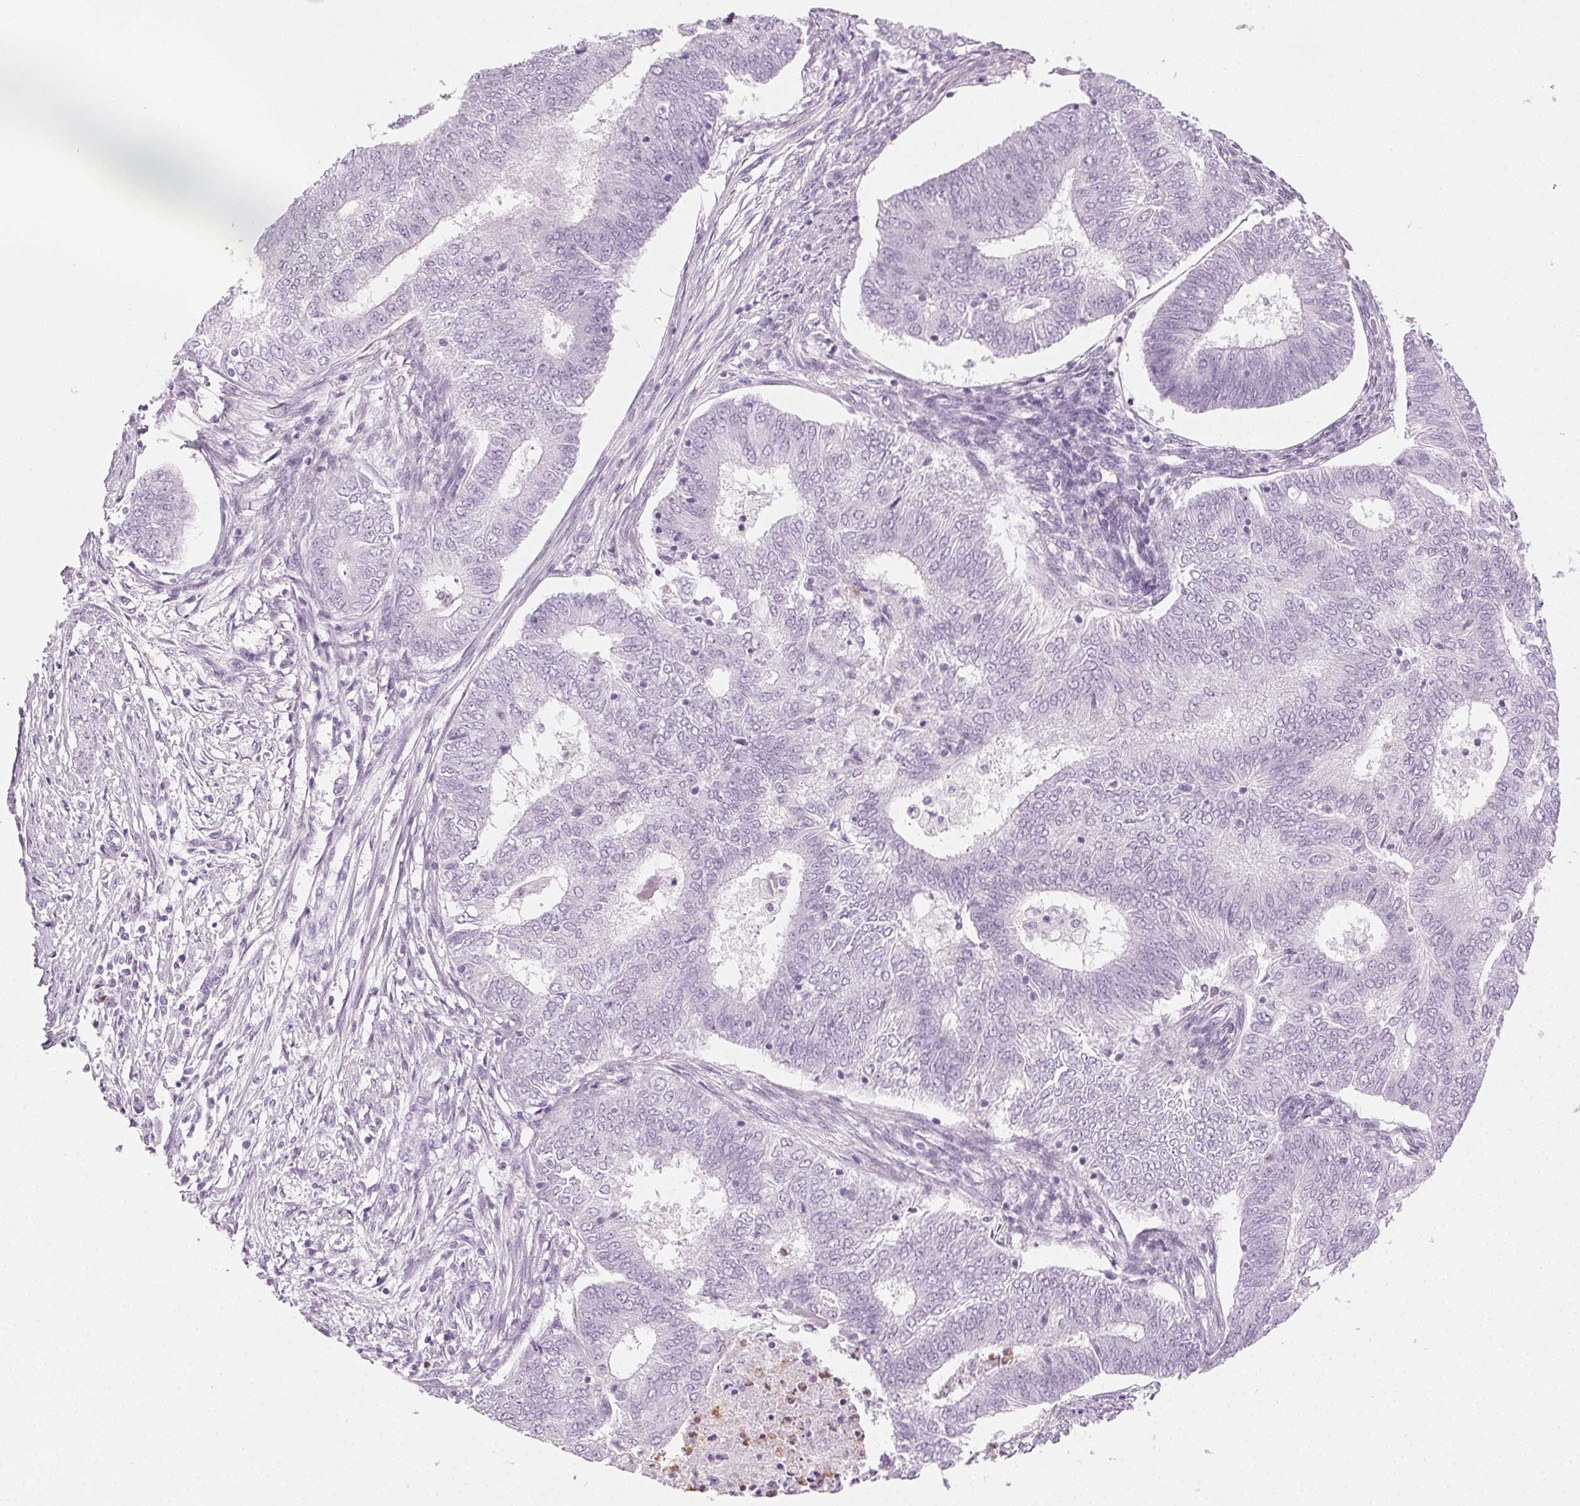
{"staining": {"intensity": "negative", "quantity": "none", "location": "none"}, "tissue": "endometrial cancer", "cell_type": "Tumor cells", "image_type": "cancer", "snomed": [{"axis": "morphology", "description": "Adenocarcinoma, NOS"}, {"axis": "topography", "description": "Endometrium"}], "caption": "This is an immunohistochemistry photomicrograph of human endometrial cancer. There is no staining in tumor cells.", "gene": "MPO", "patient": {"sex": "female", "age": 62}}